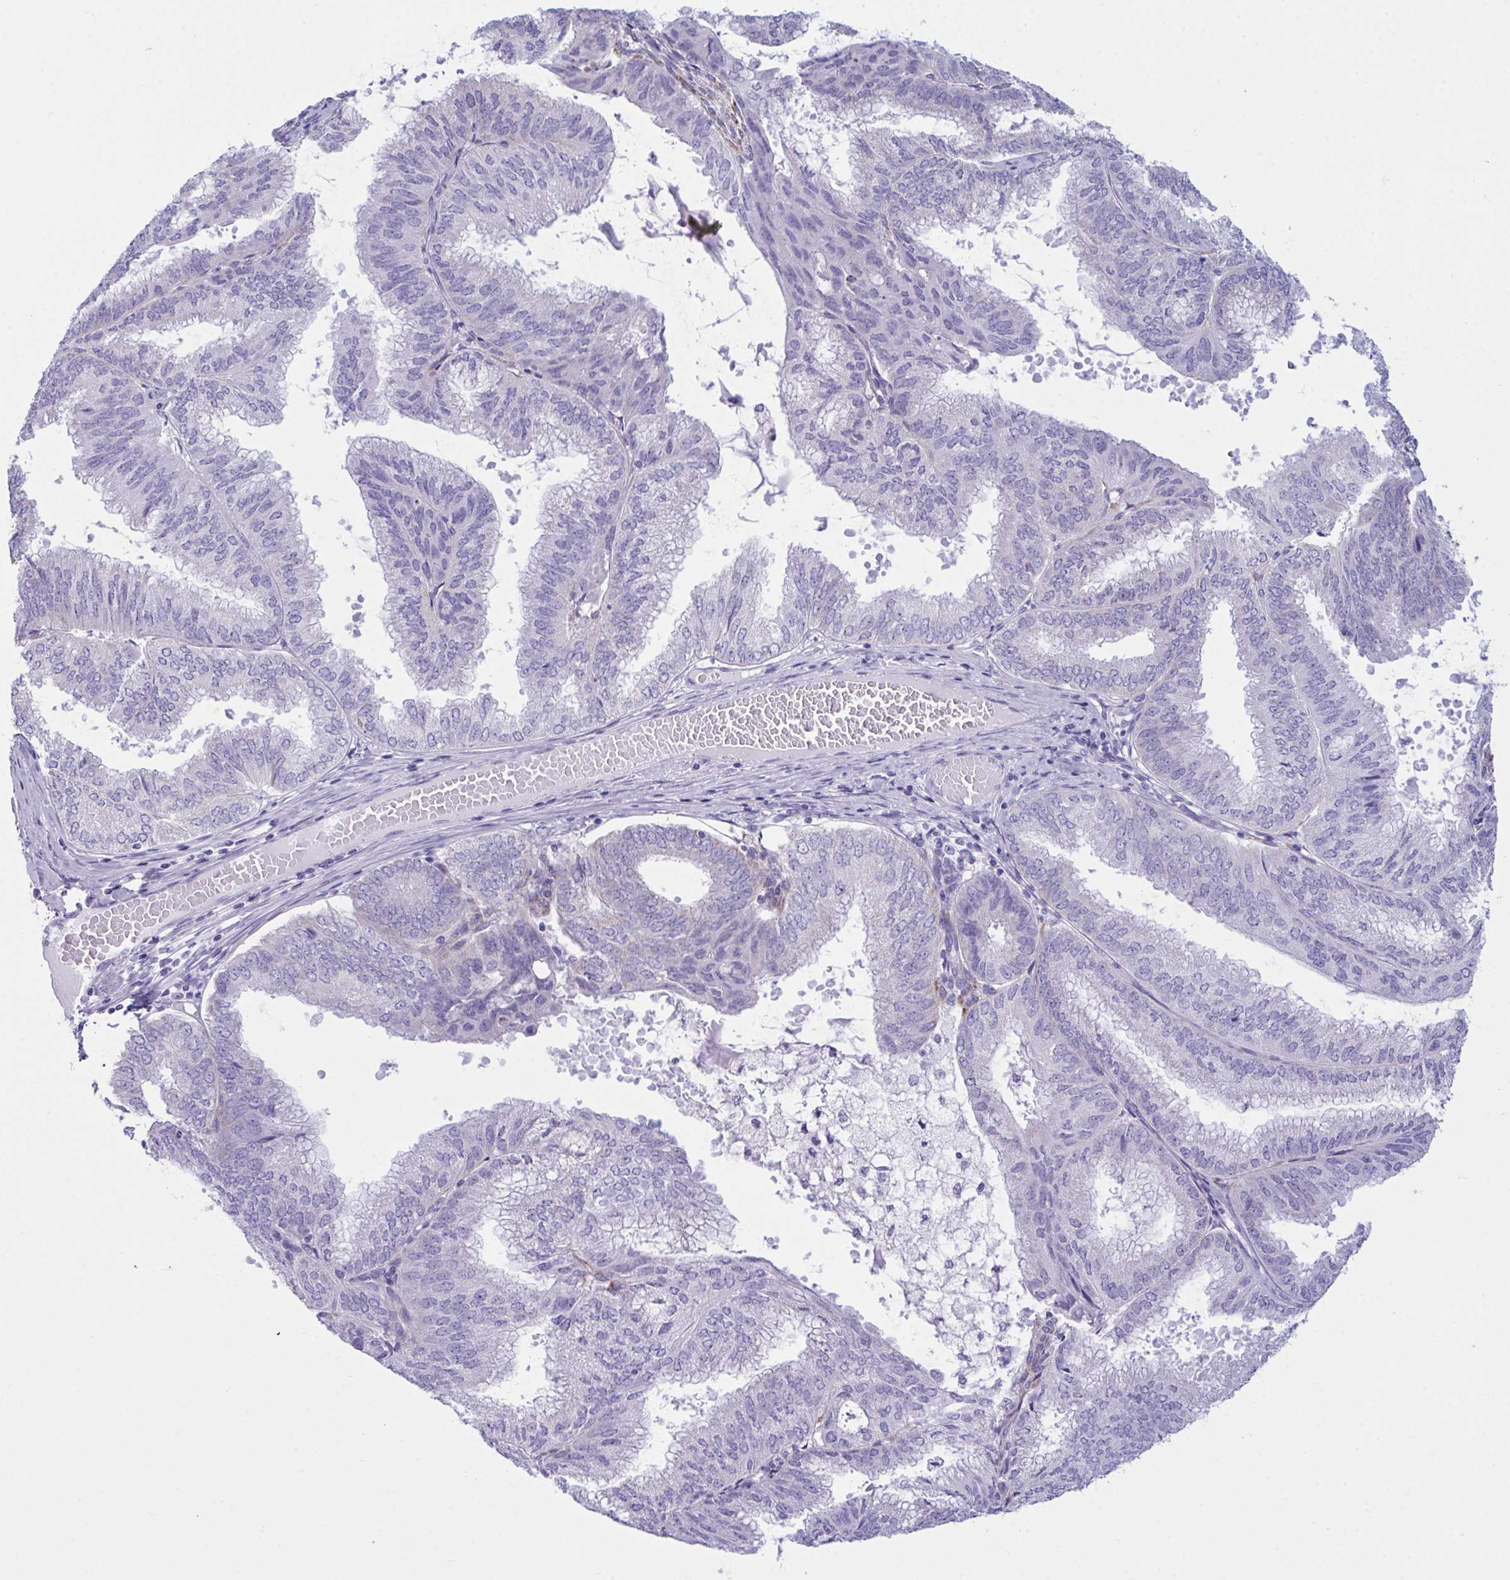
{"staining": {"intensity": "negative", "quantity": "none", "location": "none"}, "tissue": "endometrial cancer", "cell_type": "Tumor cells", "image_type": "cancer", "snomed": [{"axis": "morphology", "description": "Adenocarcinoma, NOS"}, {"axis": "topography", "description": "Endometrium"}], "caption": "A photomicrograph of human endometrial cancer (adenocarcinoma) is negative for staining in tumor cells.", "gene": "BBS1", "patient": {"sex": "female", "age": 49}}